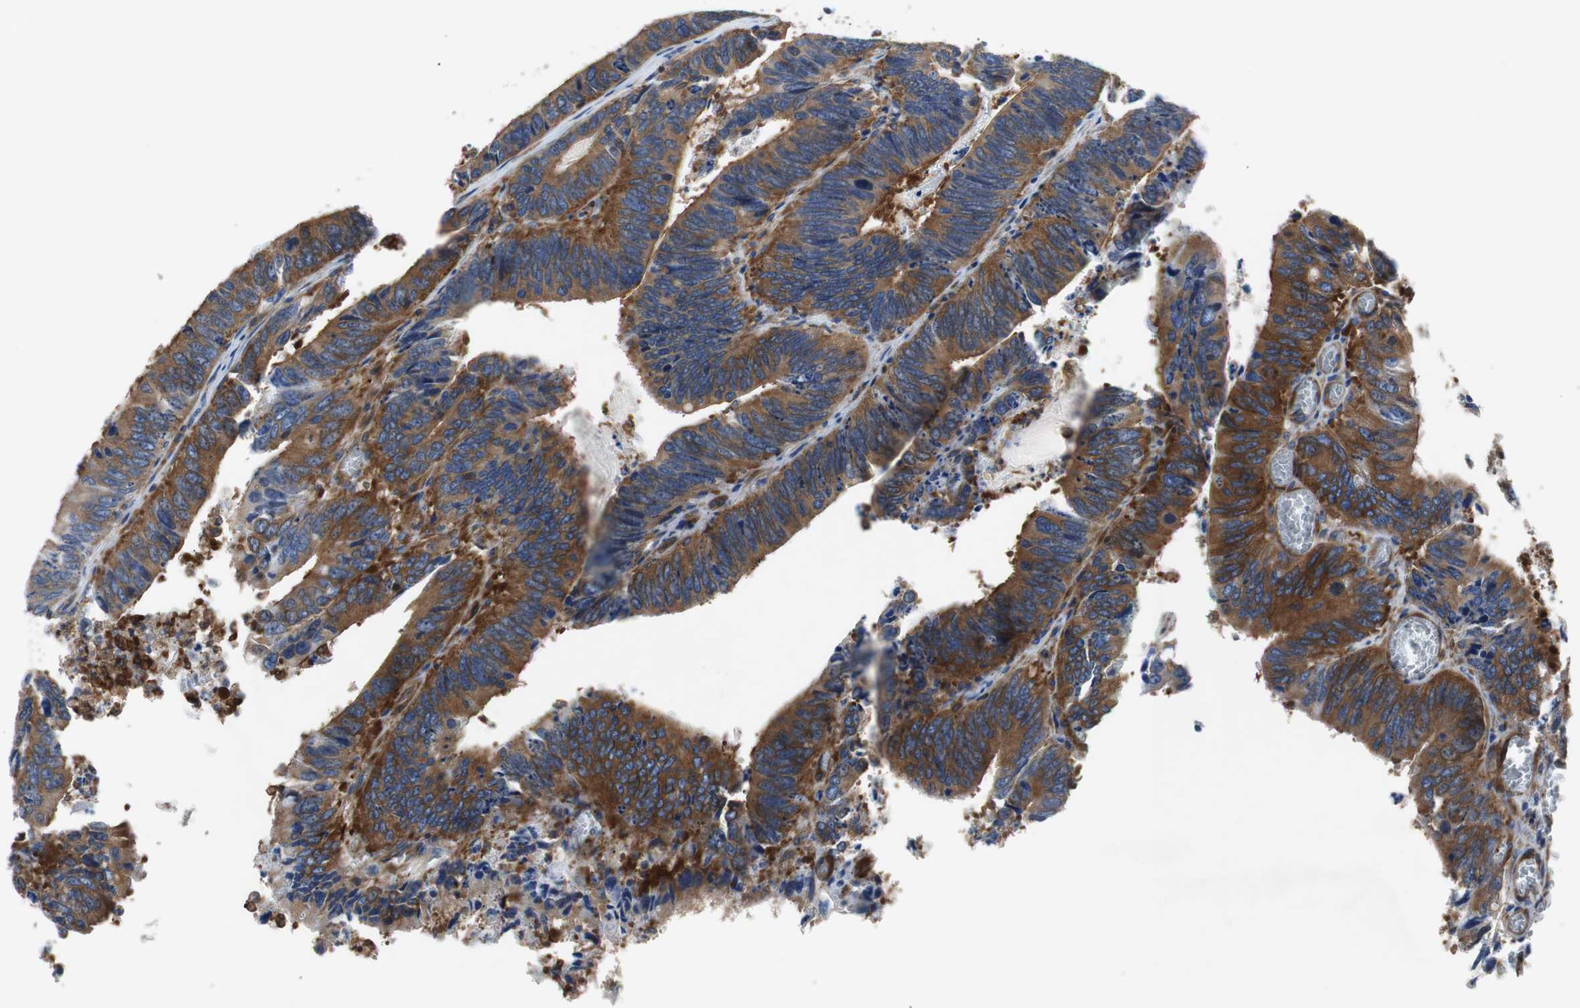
{"staining": {"intensity": "strong", "quantity": ">75%", "location": "cytoplasmic/membranous"}, "tissue": "colorectal cancer", "cell_type": "Tumor cells", "image_type": "cancer", "snomed": [{"axis": "morphology", "description": "Adenocarcinoma, NOS"}, {"axis": "topography", "description": "Colon"}], "caption": "Immunohistochemical staining of adenocarcinoma (colorectal) exhibits high levels of strong cytoplasmic/membranous expression in approximately >75% of tumor cells.", "gene": "GYS1", "patient": {"sex": "male", "age": 72}}